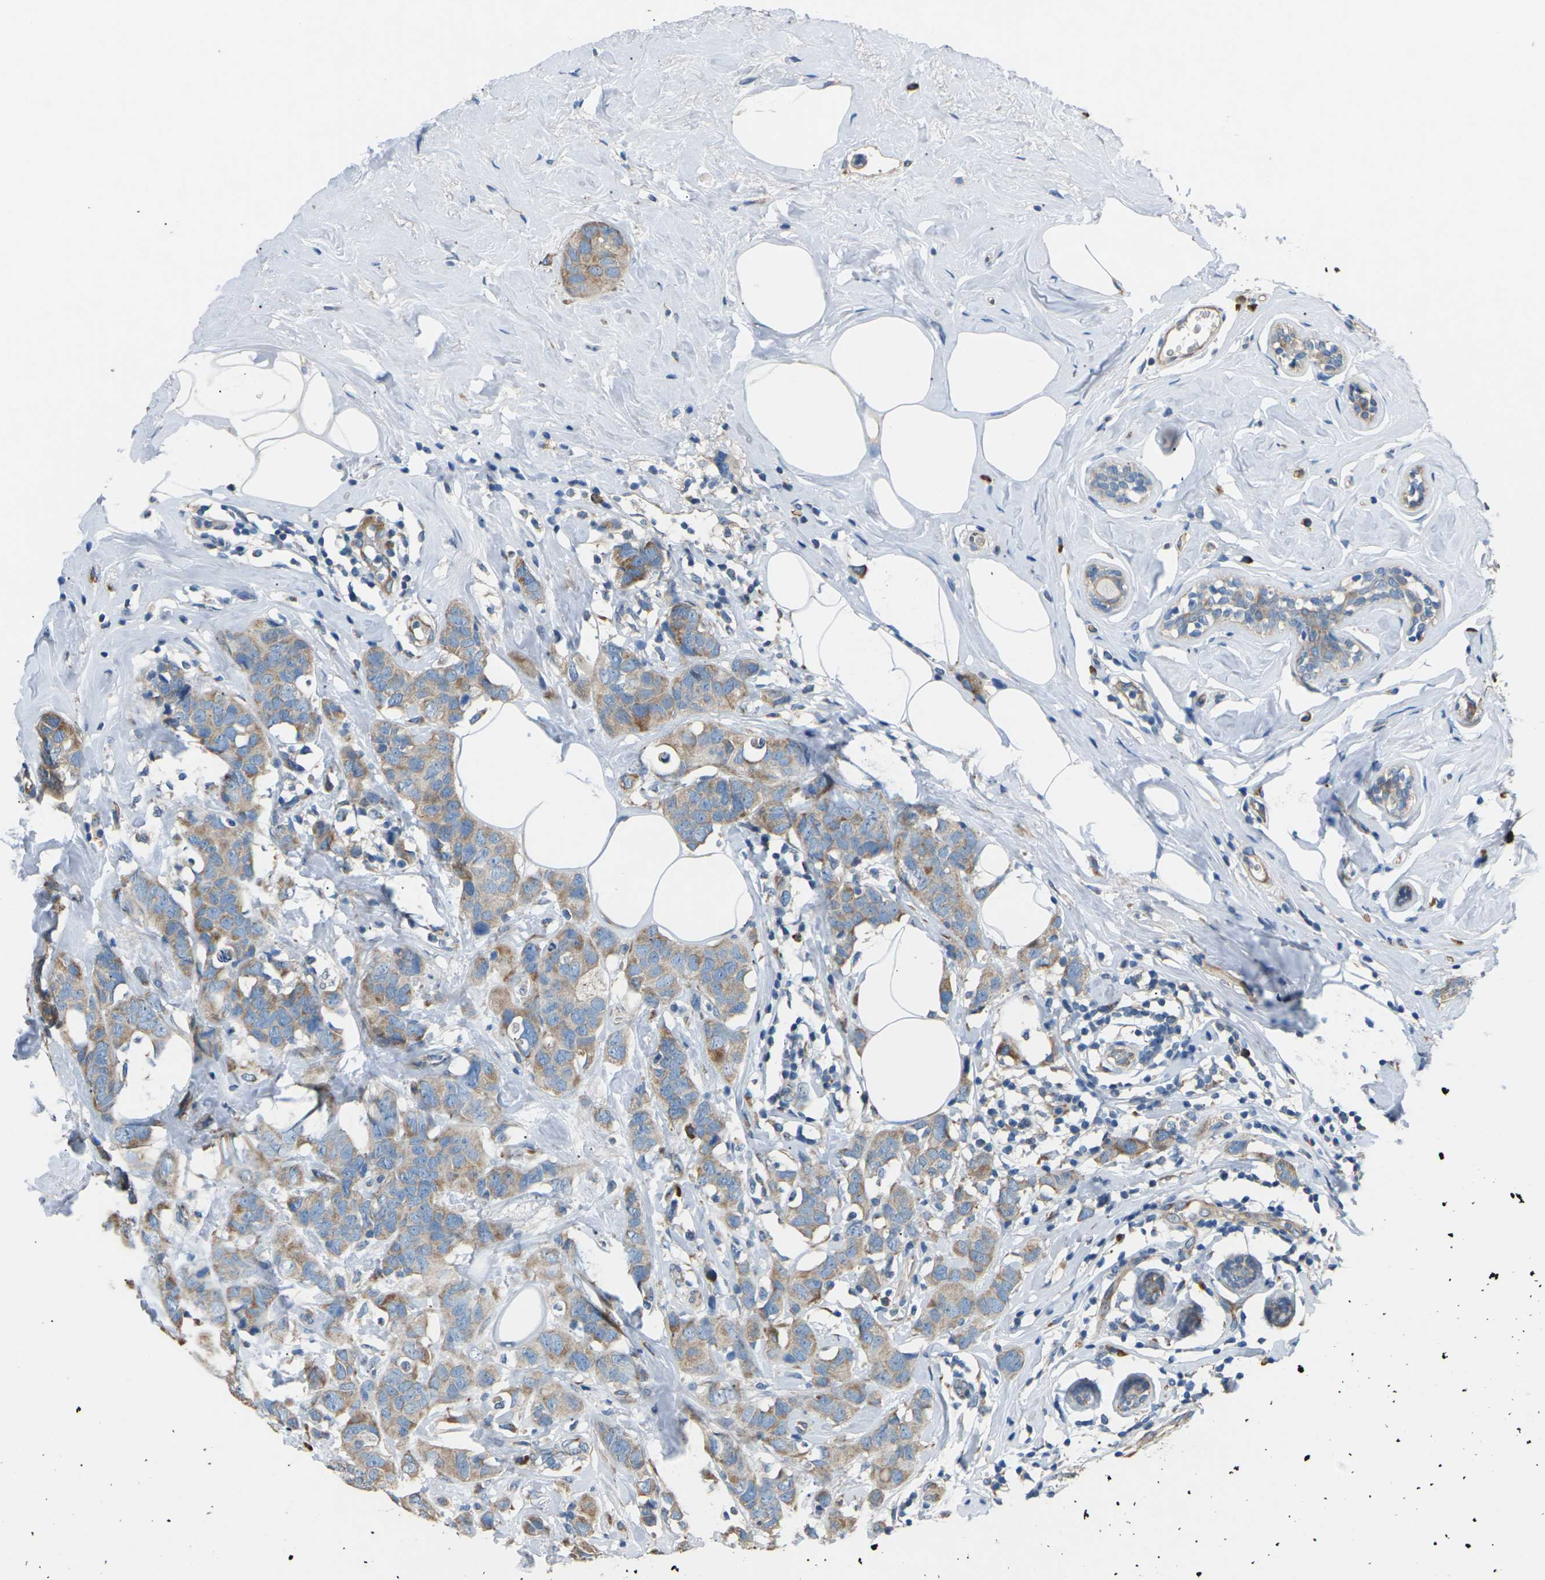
{"staining": {"intensity": "moderate", "quantity": ">75%", "location": "cytoplasmic/membranous"}, "tissue": "breast cancer", "cell_type": "Tumor cells", "image_type": "cancer", "snomed": [{"axis": "morphology", "description": "Normal tissue, NOS"}, {"axis": "morphology", "description": "Duct carcinoma"}, {"axis": "topography", "description": "Breast"}], "caption": "Immunohistochemical staining of breast cancer (invasive ductal carcinoma) shows moderate cytoplasmic/membranous protein expression in about >75% of tumor cells.", "gene": "KLHDC8B", "patient": {"sex": "female", "age": 50}}